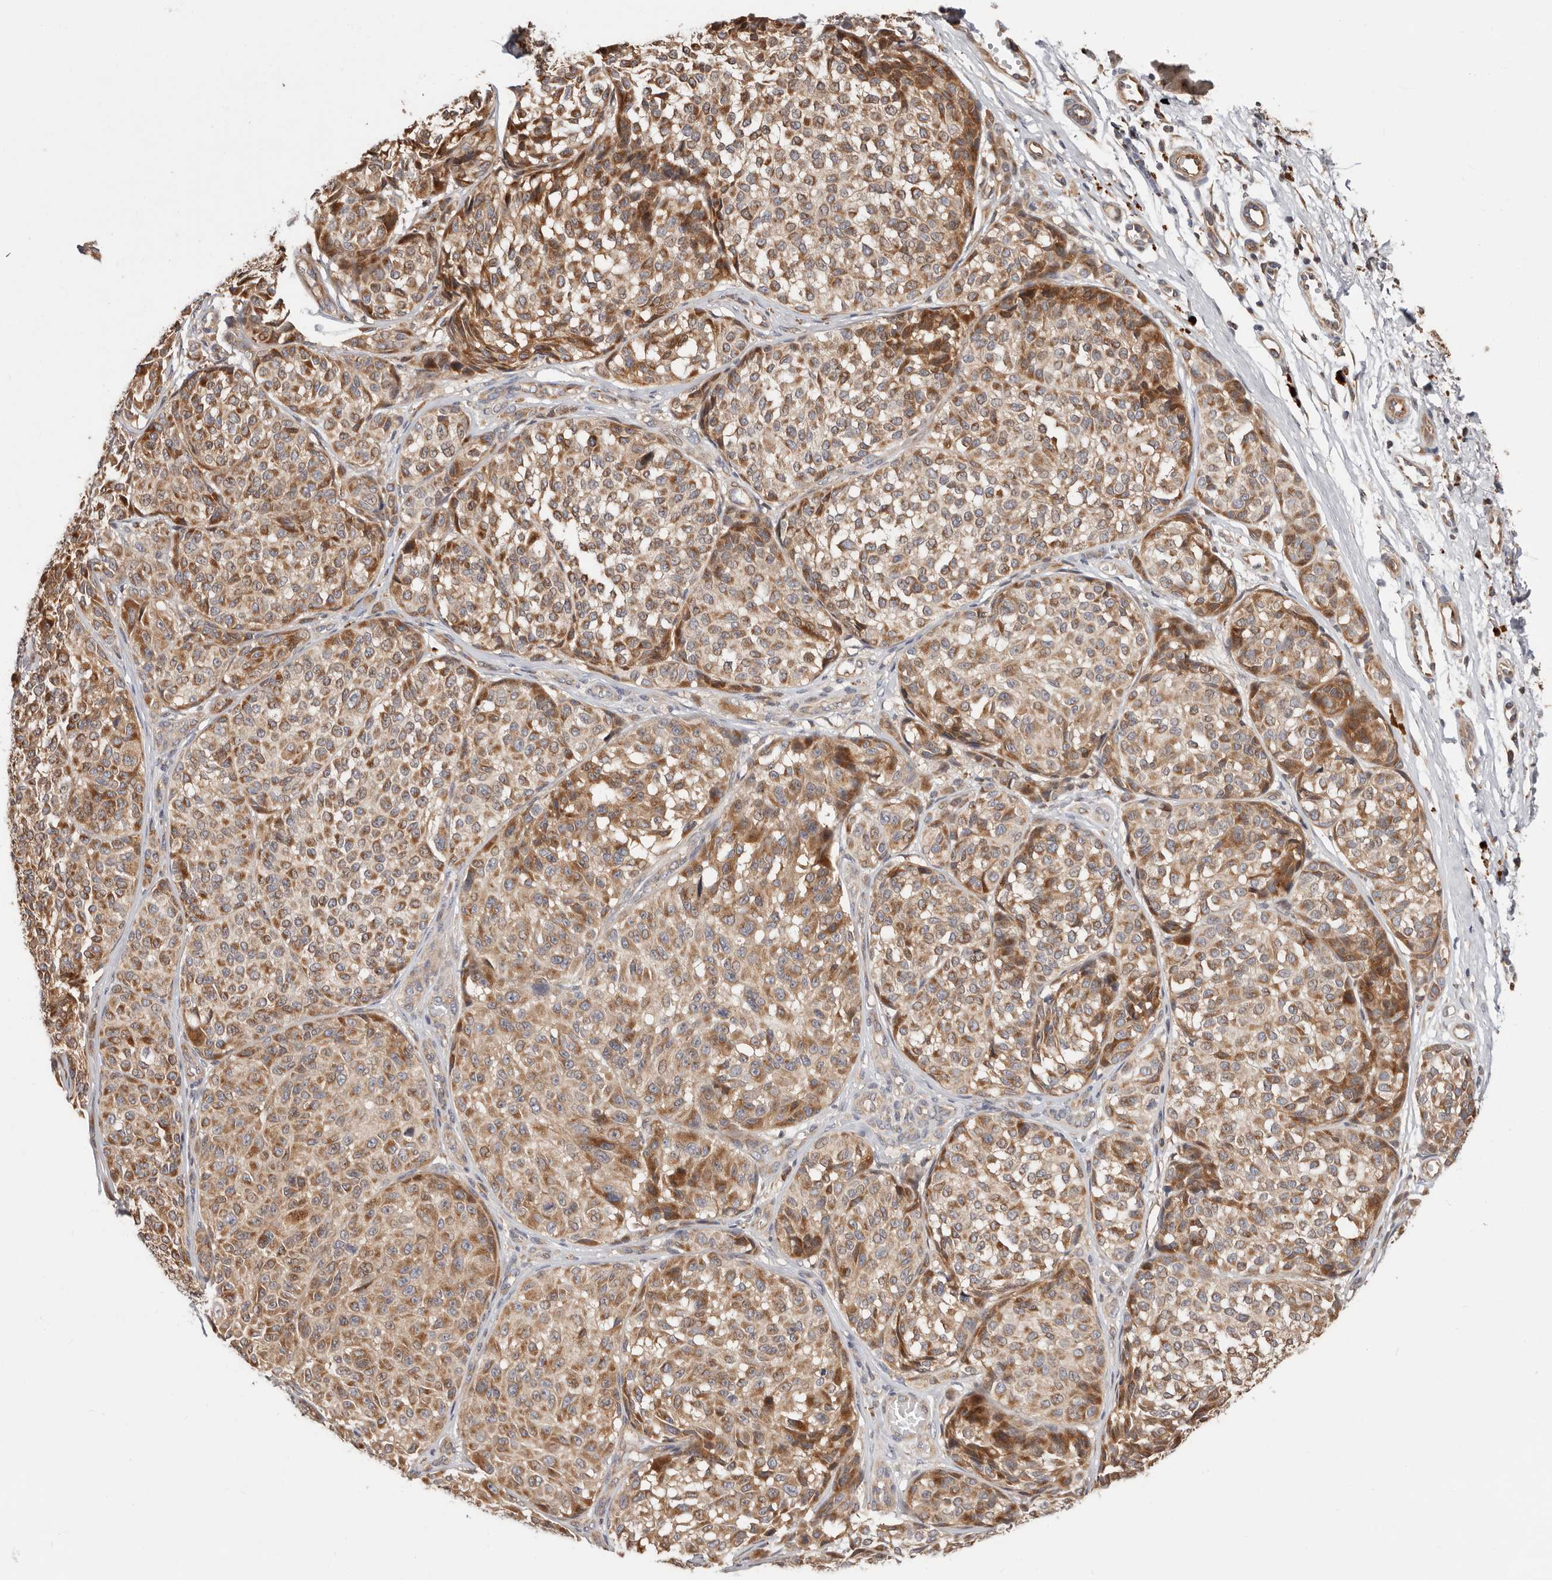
{"staining": {"intensity": "moderate", "quantity": ">75%", "location": "cytoplasmic/membranous"}, "tissue": "melanoma", "cell_type": "Tumor cells", "image_type": "cancer", "snomed": [{"axis": "morphology", "description": "Malignant melanoma, NOS"}, {"axis": "topography", "description": "Skin"}], "caption": "DAB immunohistochemical staining of human melanoma exhibits moderate cytoplasmic/membranous protein positivity in about >75% of tumor cells.", "gene": "USP33", "patient": {"sex": "male", "age": 83}}